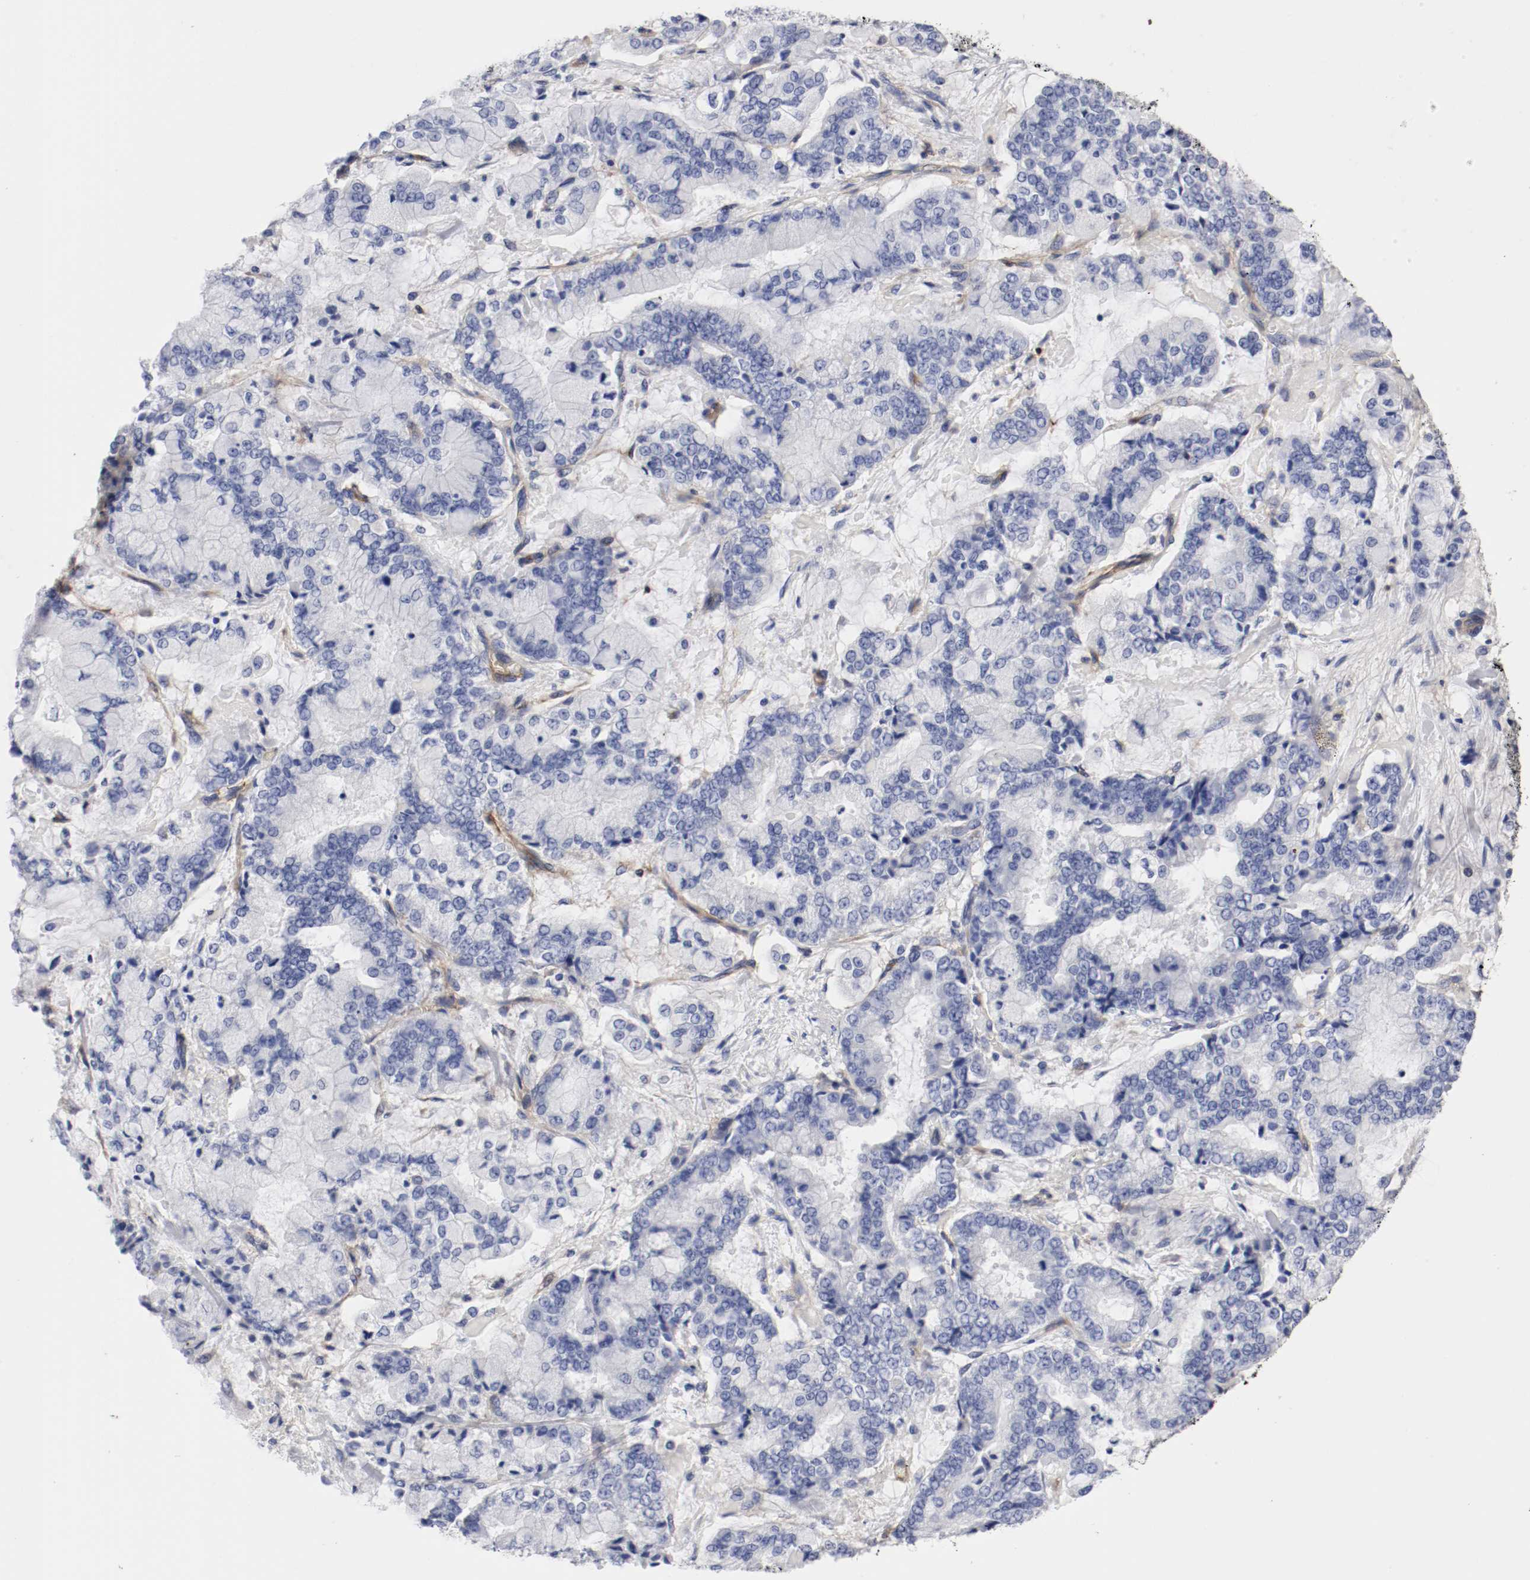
{"staining": {"intensity": "negative", "quantity": "none", "location": "none"}, "tissue": "stomach cancer", "cell_type": "Tumor cells", "image_type": "cancer", "snomed": [{"axis": "morphology", "description": "Normal tissue, NOS"}, {"axis": "morphology", "description": "Adenocarcinoma, NOS"}, {"axis": "topography", "description": "Stomach, upper"}, {"axis": "topography", "description": "Stomach"}], "caption": "DAB (3,3'-diaminobenzidine) immunohistochemical staining of human adenocarcinoma (stomach) exhibits no significant staining in tumor cells.", "gene": "IFITM1", "patient": {"sex": "male", "age": 76}}